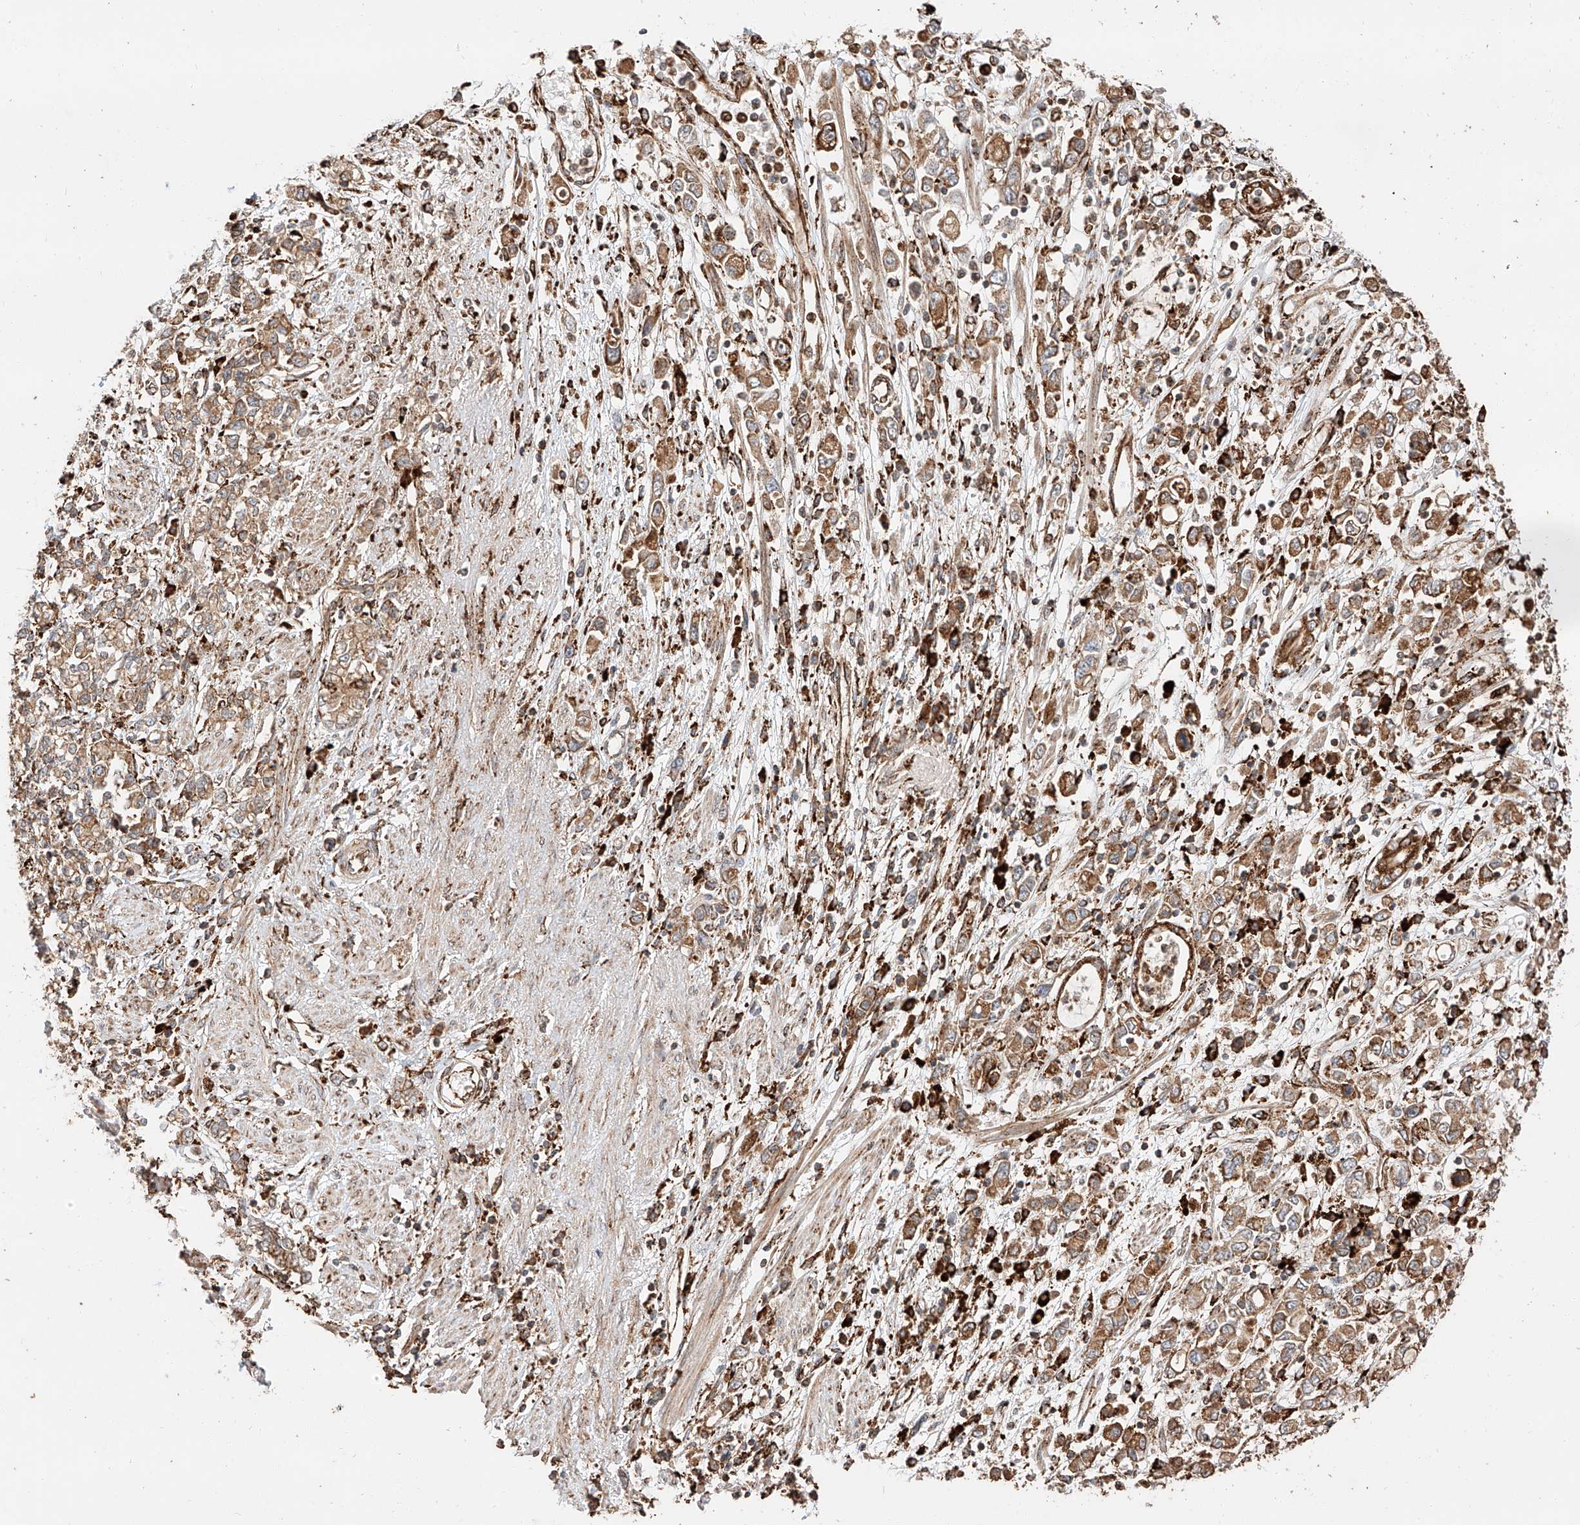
{"staining": {"intensity": "moderate", "quantity": ">75%", "location": "cytoplasmic/membranous"}, "tissue": "stomach cancer", "cell_type": "Tumor cells", "image_type": "cancer", "snomed": [{"axis": "morphology", "description": "Adenocarcinoma, NOS"}, {"axis": "topography", "description": "Stomach"}], "caption": "Moderate cytoplasmic/membranous protein positivity is appreciated in about >75% of tumor cells in stomach cancer. (IHC, brightfield microscopy, high magnification).", "gene": "ZNF84", "patient": {"sex": "female", "age": 76}}